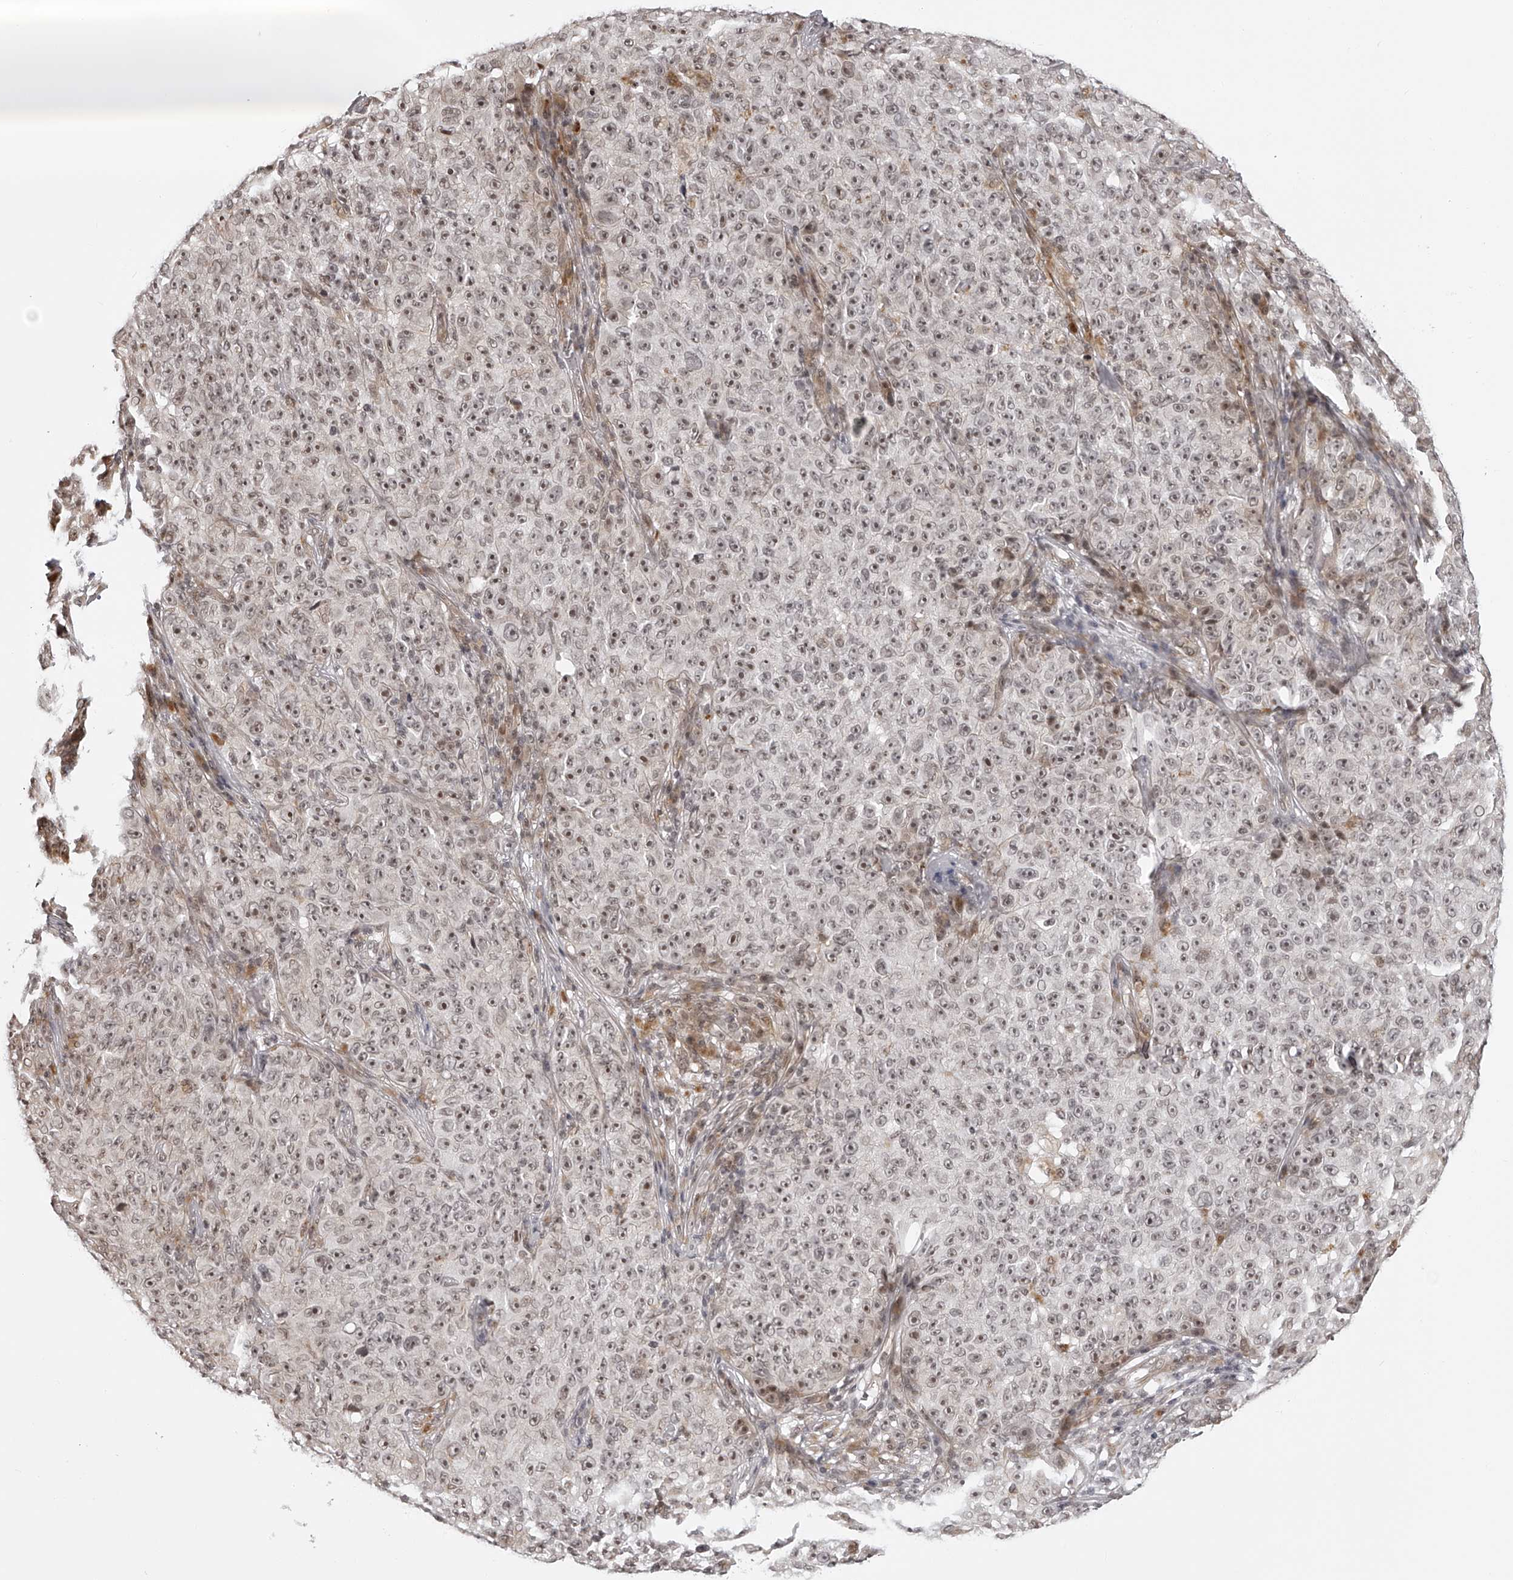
{"staining": {"intensity": "weak", "quantity": "25%-75%", "location": "nuclear"}, "tissue": "melanoma", "cell_type": "Tumor cells", "image_type": "cancer", "snomed": [{"axis": "morphology", "description": "Malignant melanoma, NOS"}, {"axis": "topography", "description": "Skin"}], "caption": "Protein staining displays weak nuclear positivity in about 25%-75% of tumor cells in melanoma.", "gene": "ODF2L", "patient": {"sex": "female", "age": 82}}